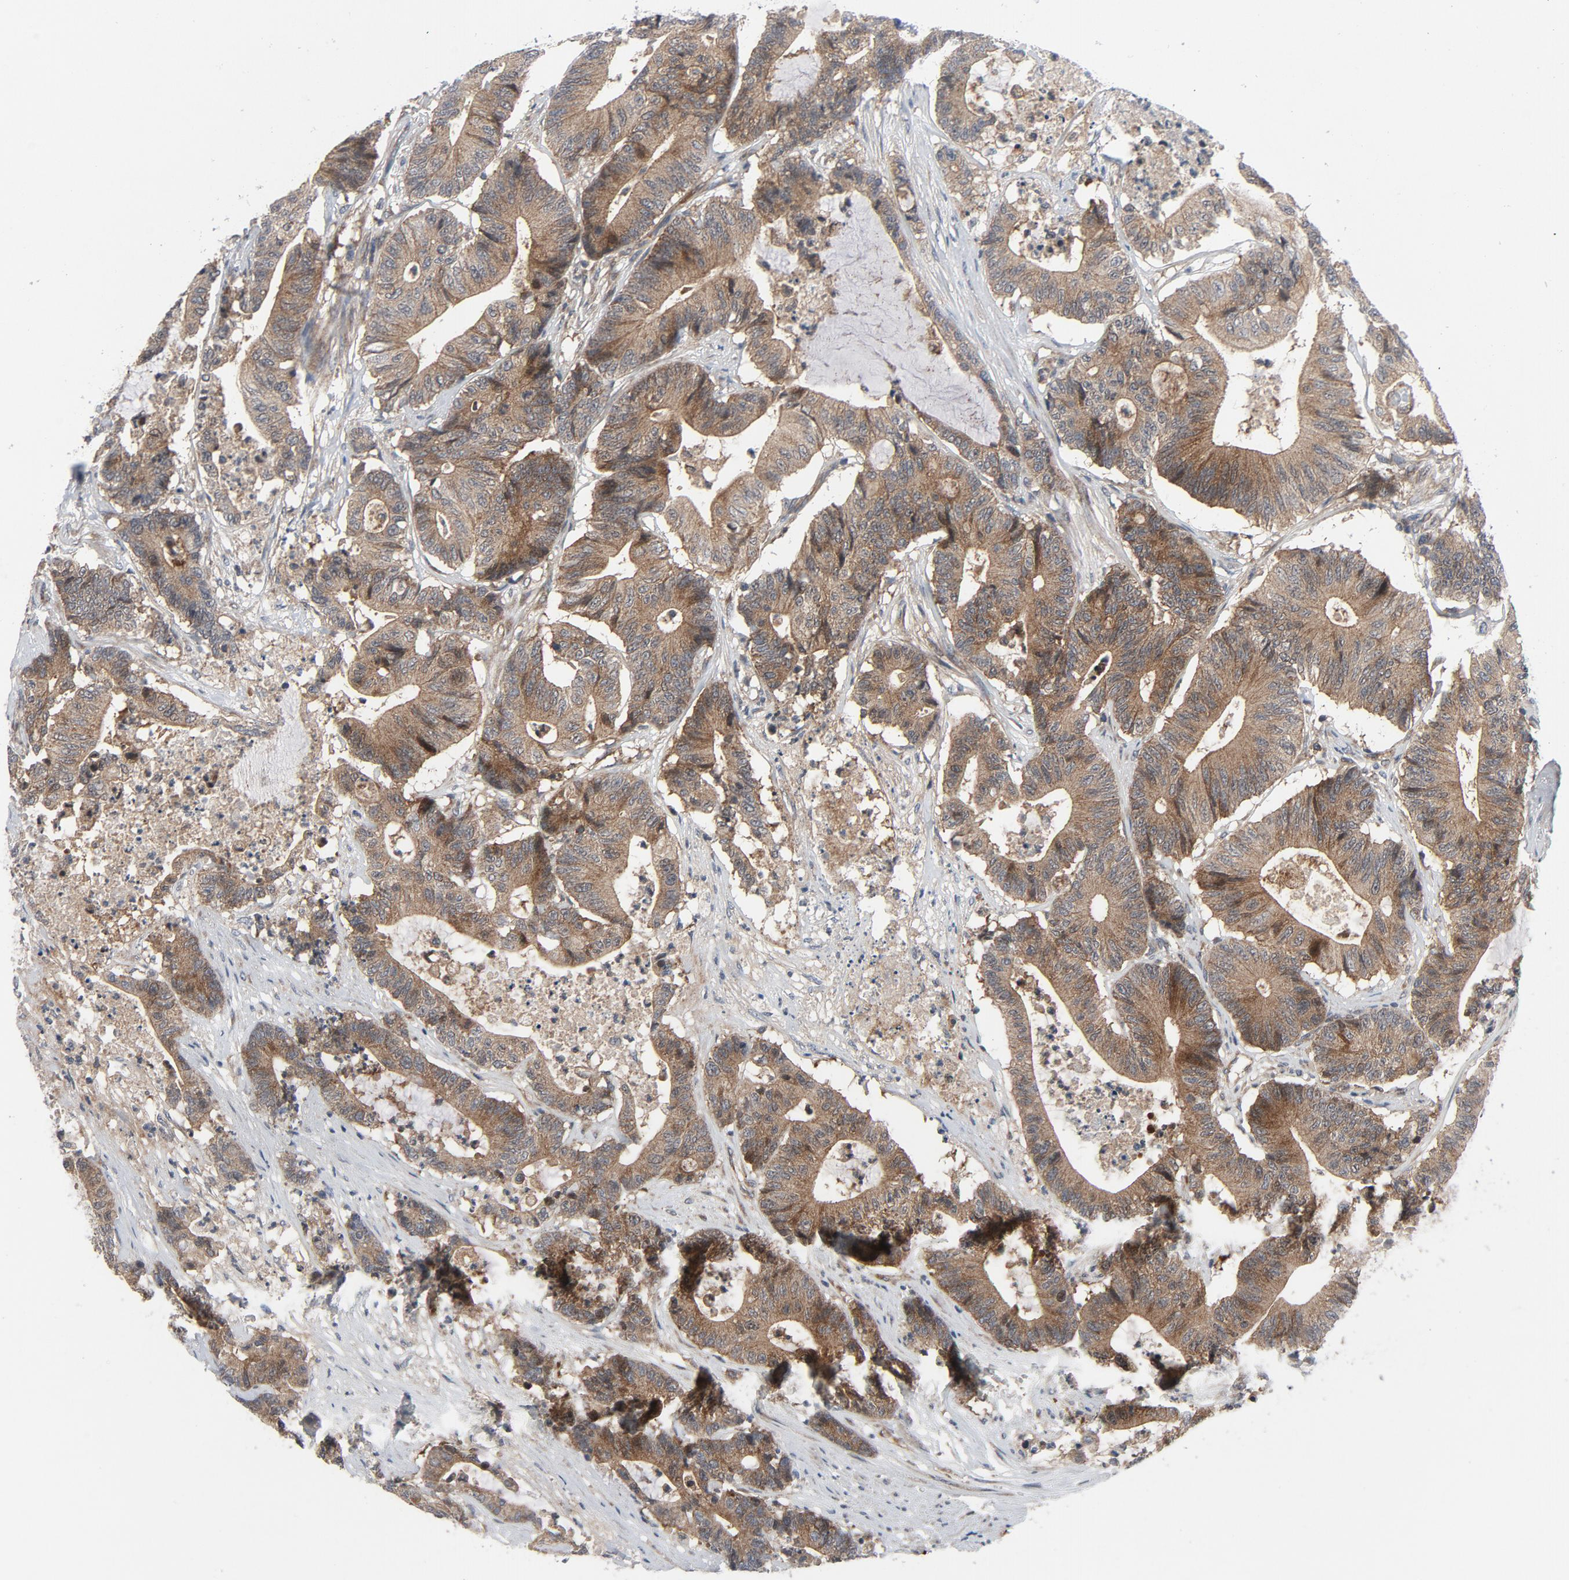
{"staining": {"intensity": "moderate", "quantity": ">75%", "location": "cytoplasmic/membranous"}, "tissue": "colorectal cancer", "cell_type": "Tumor cells", "image_type": "cancer", "snomed": [{"axis": "morphology", "description": "Adenocarcinoma, NOS"}, {"axis": "topography", "description": "Colon"}], "caption": "A brown stain highlights moderate cytoplasmic/membranous staining of a protein in colorectal cancer (adenocarcinoma) tumor cells. (brown staining indicates protein expression, while blue staining denotes nuclei).", "gene": "TSG101", "patient": {"sex": "female", "age": 84}}